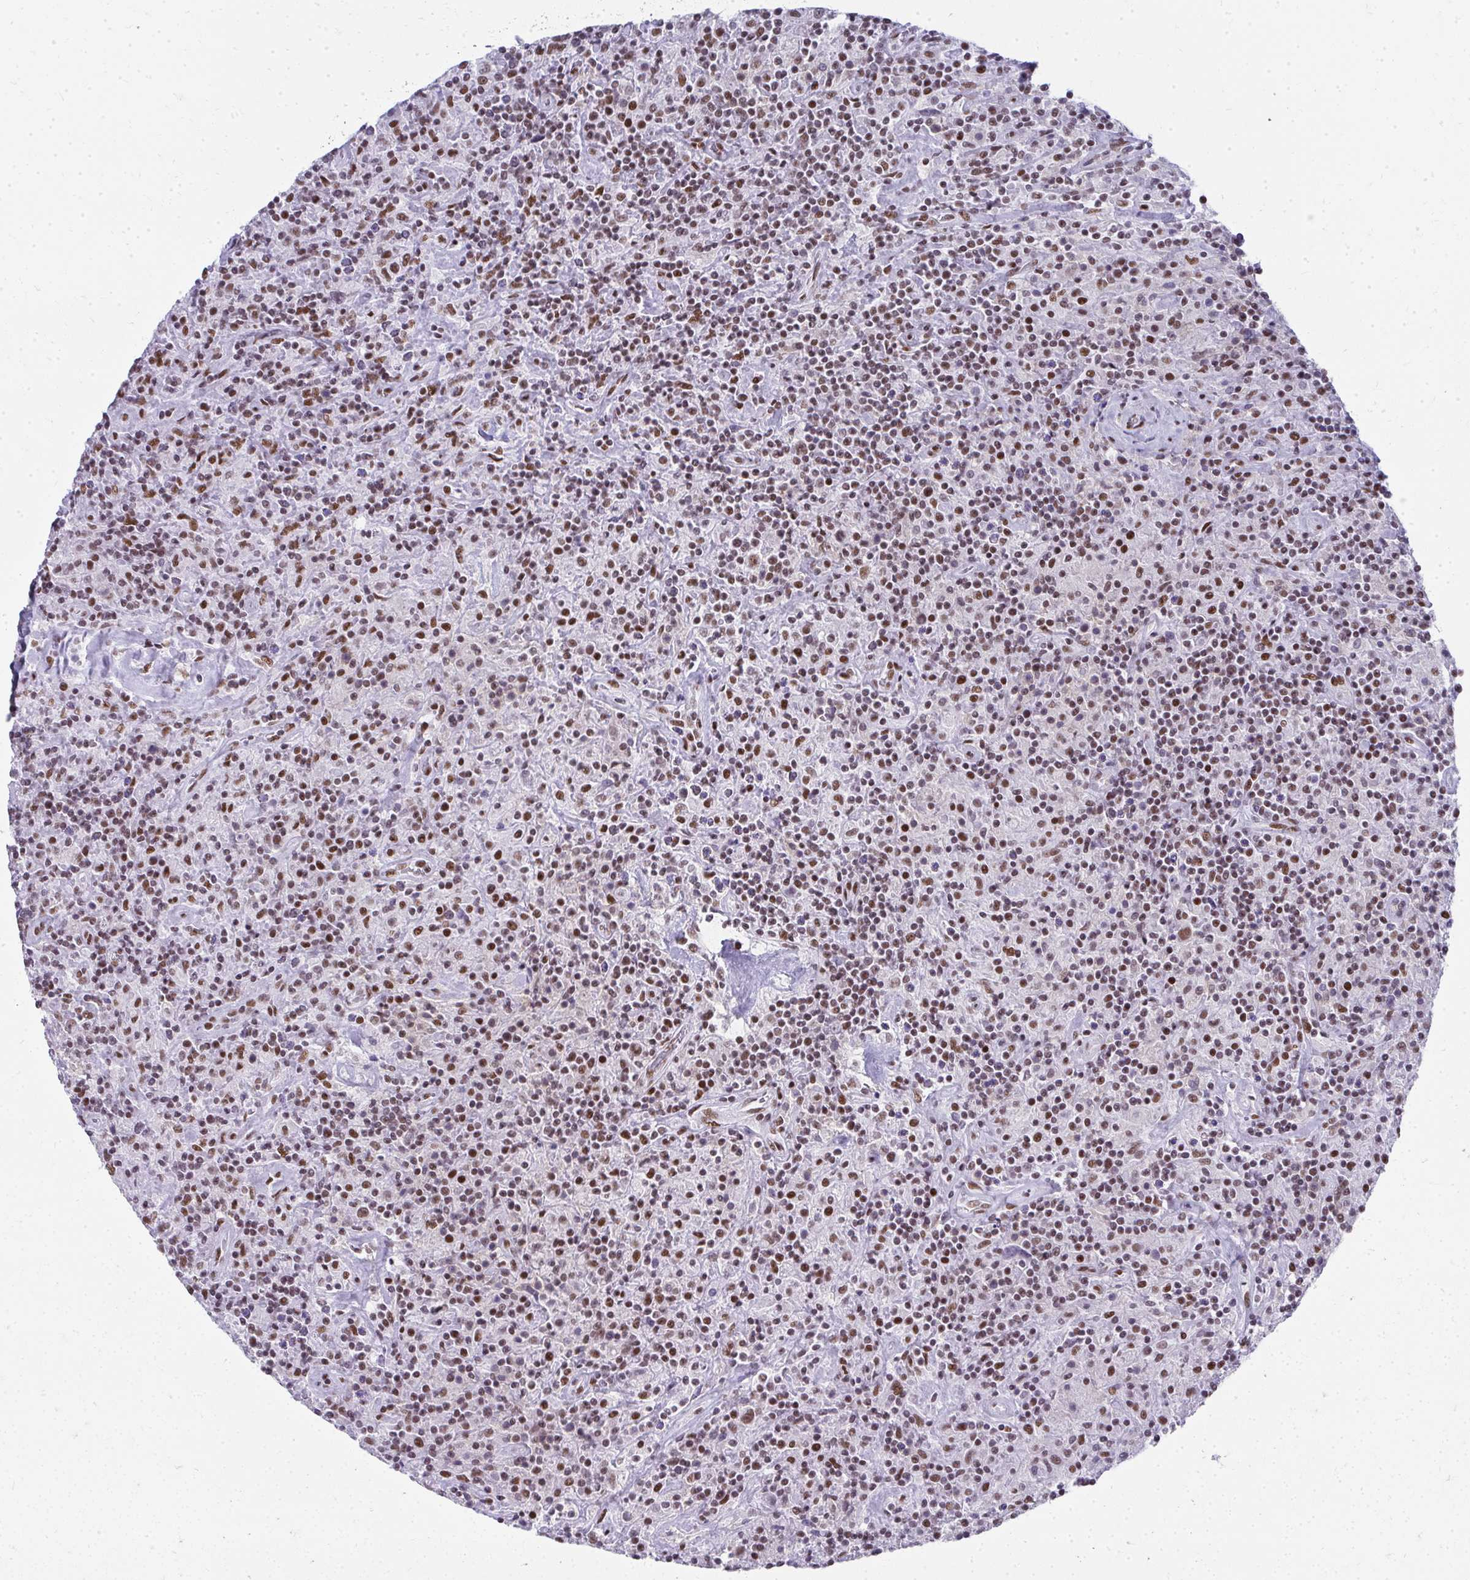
{"staining": {"intensity": "moderate", "quantity": ">75%", "location": "nuclear"}, "tissue": "lymphoma", "cell_type": "Tumor cells", "image_type": "cancer", "snomed": [{"axis": "morphology", "description": "Hodgkin's disease, NOS"}, {"axis": "topography", "description": "Lymph node"}], "caption": "Protein analysis of Hodgkin's disease tissue demonstrates moderate nuclear positivity in approximately >75% of tumor cells.", "gene": "CREBBP", "patient": {"sex": "male", "age": 70}}